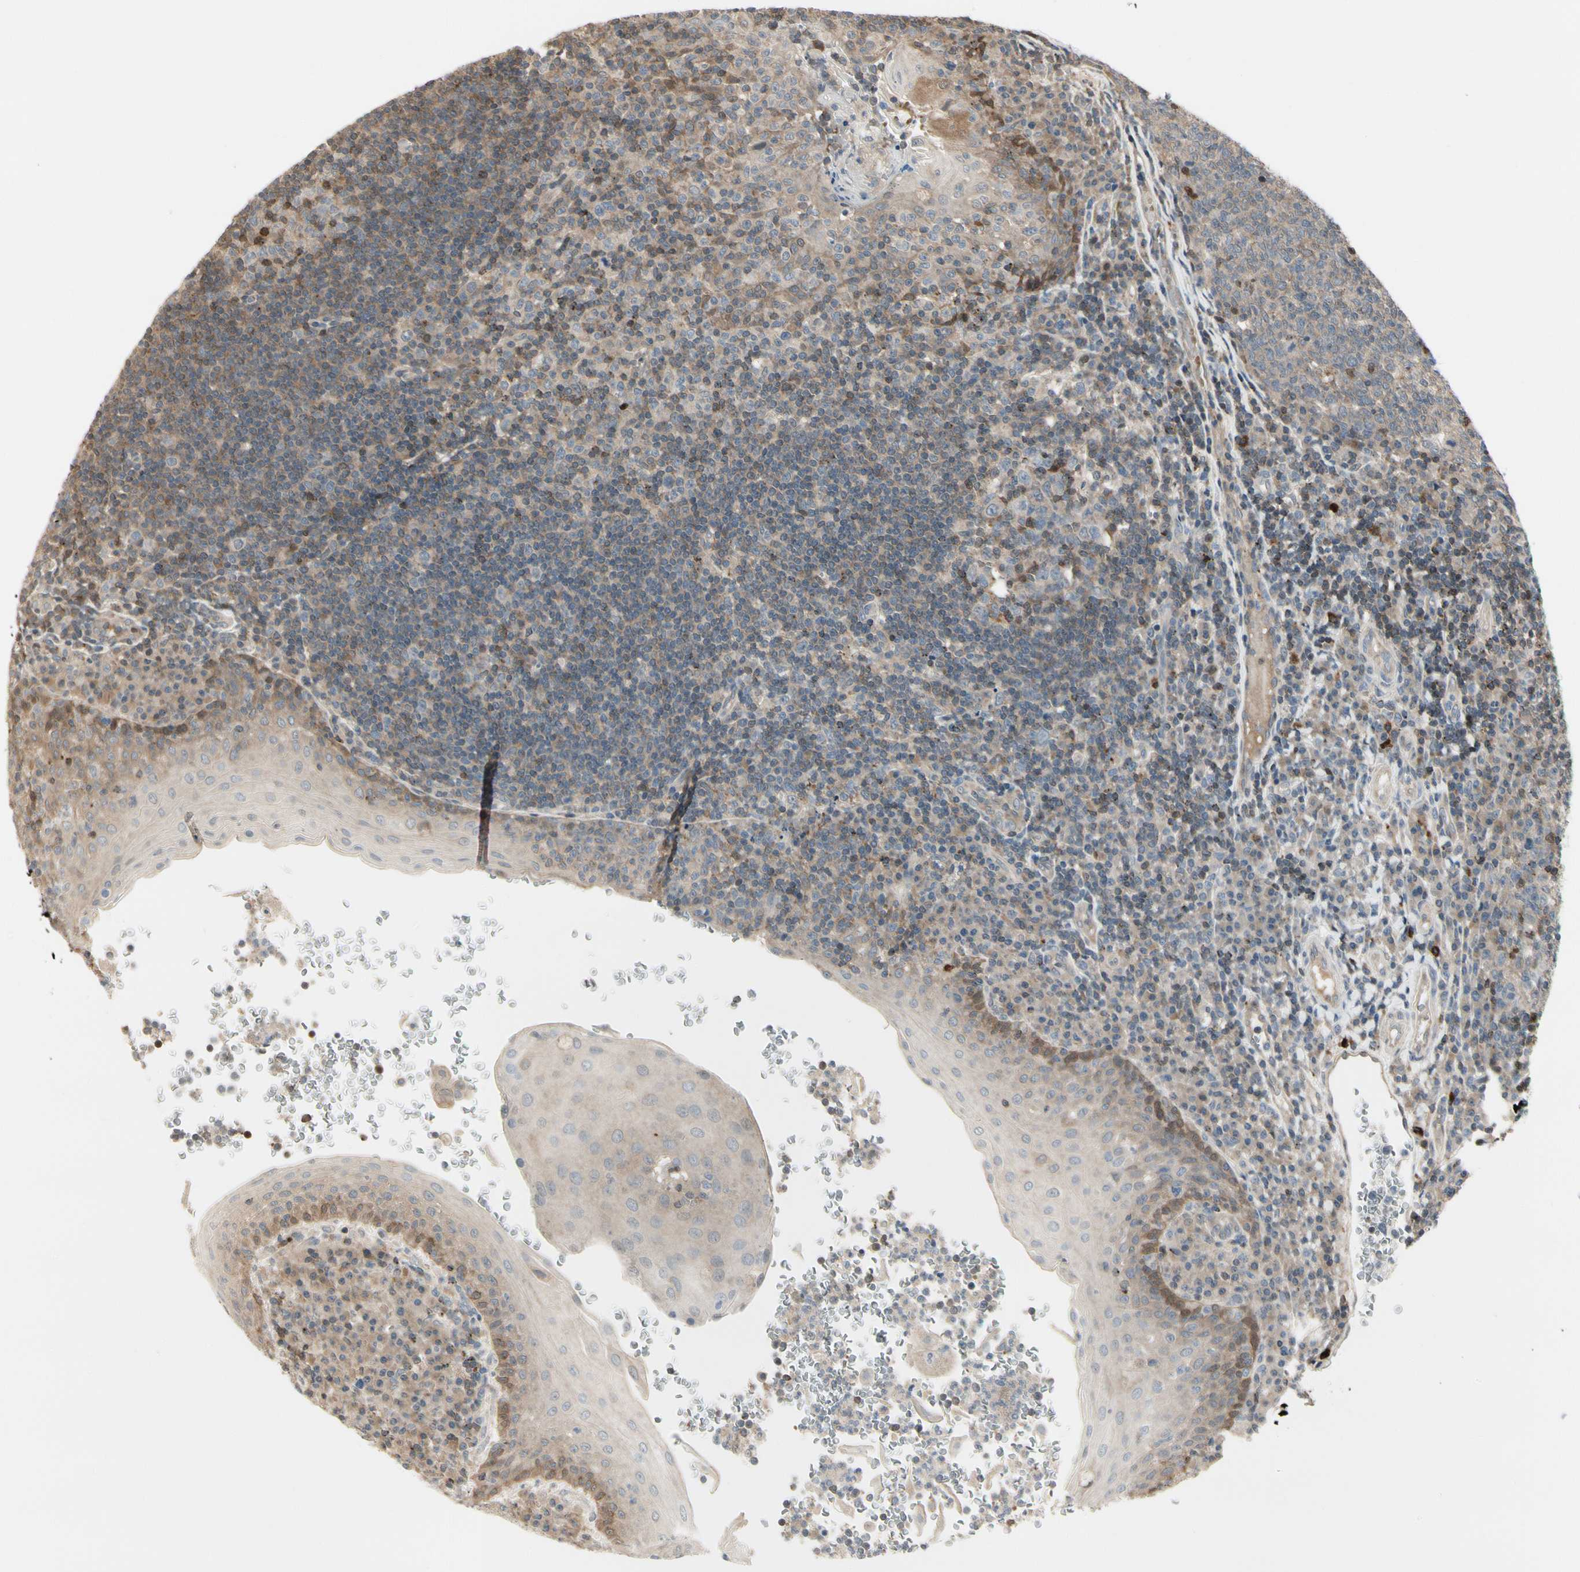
{"staining": {"intensity": "moderate", "quantity": "25%-75%", "location": "cytoplasmic/membranous"}, "tissue": "tonsil", "cell_type": "Germinal center cells", "image_type": "normal", "snomed": [{"axis": "morphology", "description": "Normal tissue, NOS"}, {"axis": "topography", "description": "Tonsil"}], "caption": "Protein expression analysis of benign tonsil exhibits moderate cytoplasmic/membranous expression in approximately 25%-75% of germinal center cells. Using DAB (brown) and hematoxylin (blue) stains, captured at high magnification using brightfield microscopy.", "gene": "EVC", "patient": {"sex": "female", "age": 40}}